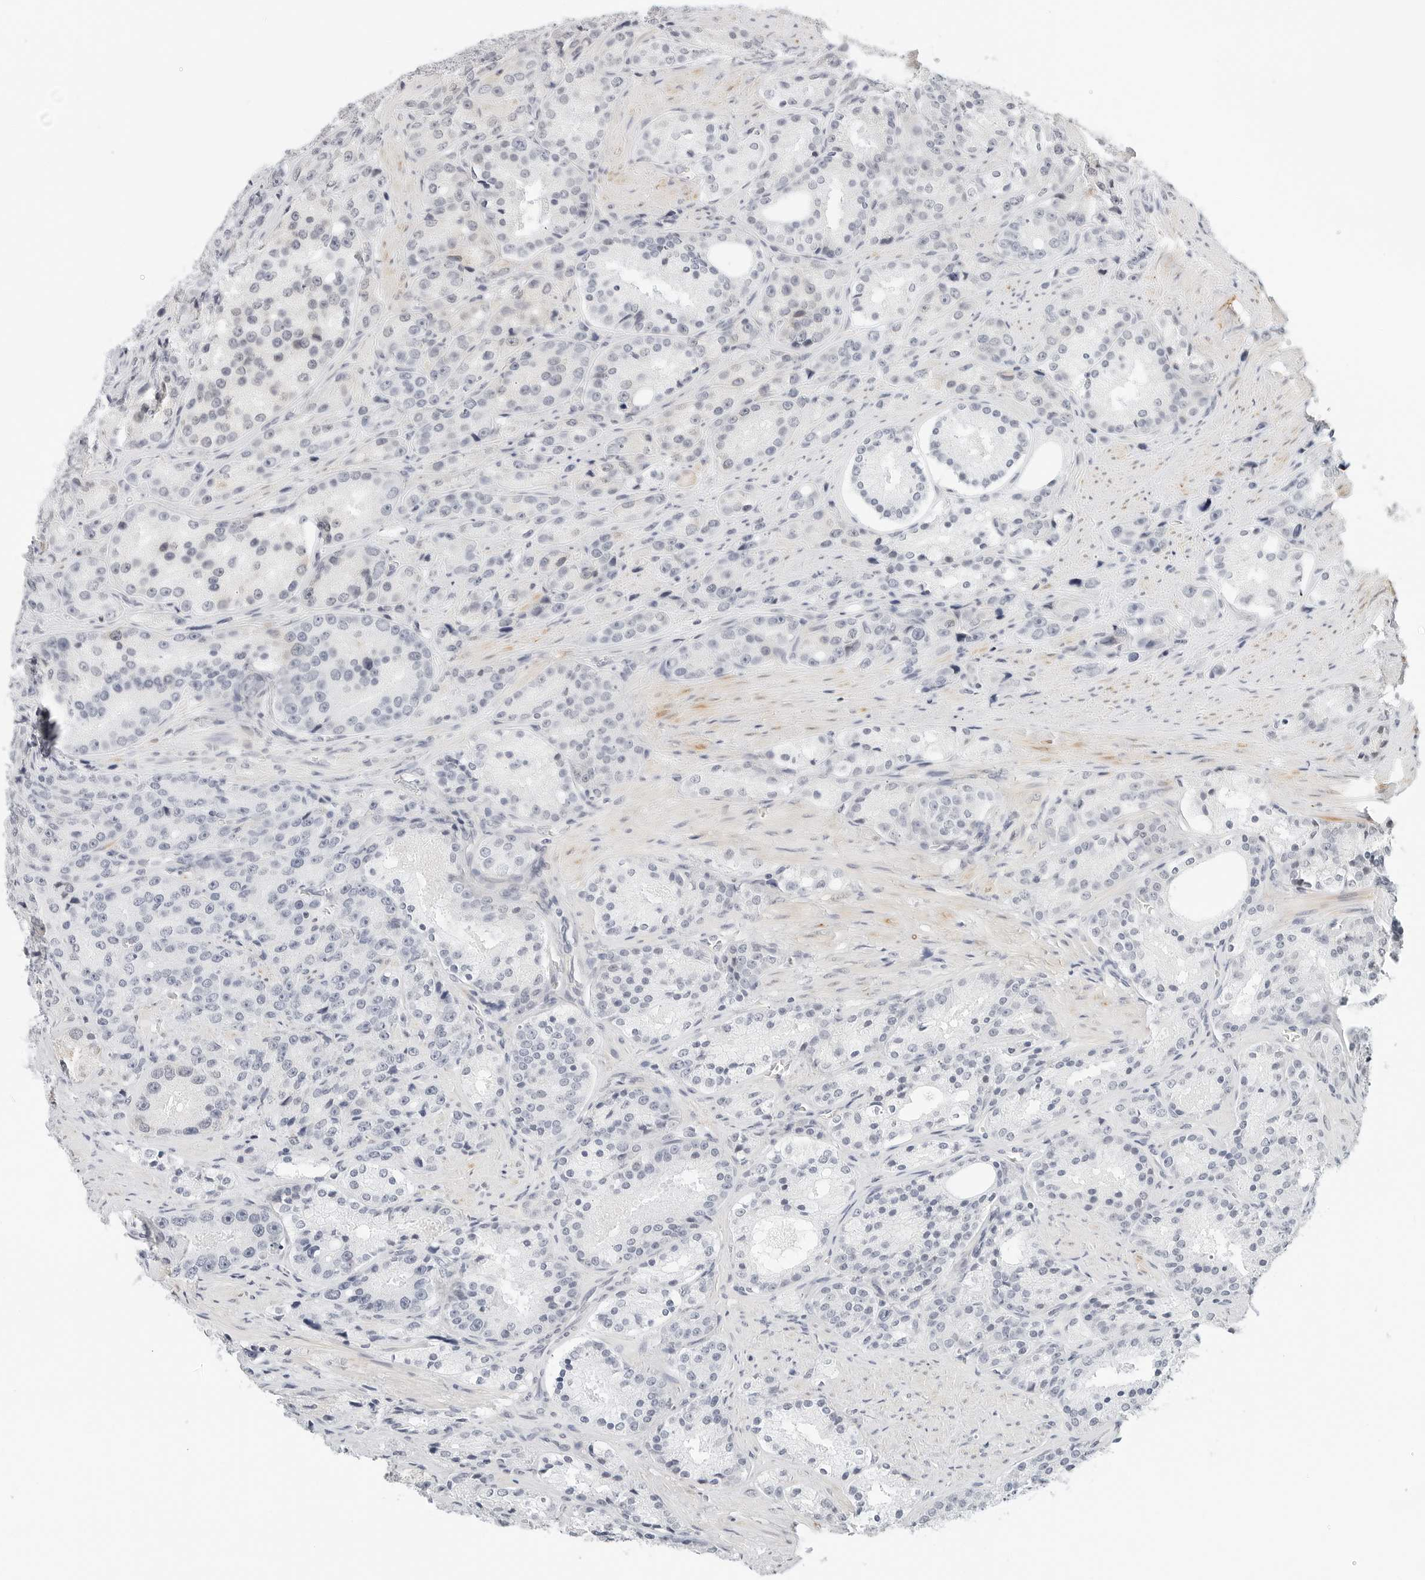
{"staining": {"intensity": "negative", "quantity": "none", "location": "none"}, "tissue": "prostate cancer", "cell_type": "Tumor cells", "image_type": "cancer", "snomed": [{"axis": "morphology", "description": "Adenocarcinoma, High grade"}, {"axis": "topography", "description": "Prostate"}], "caption": "An image of human prostate cancer is negative for staining in tumor cells.", "gene": "PARP10", "patient": {"sex": "male", "age": 60}}